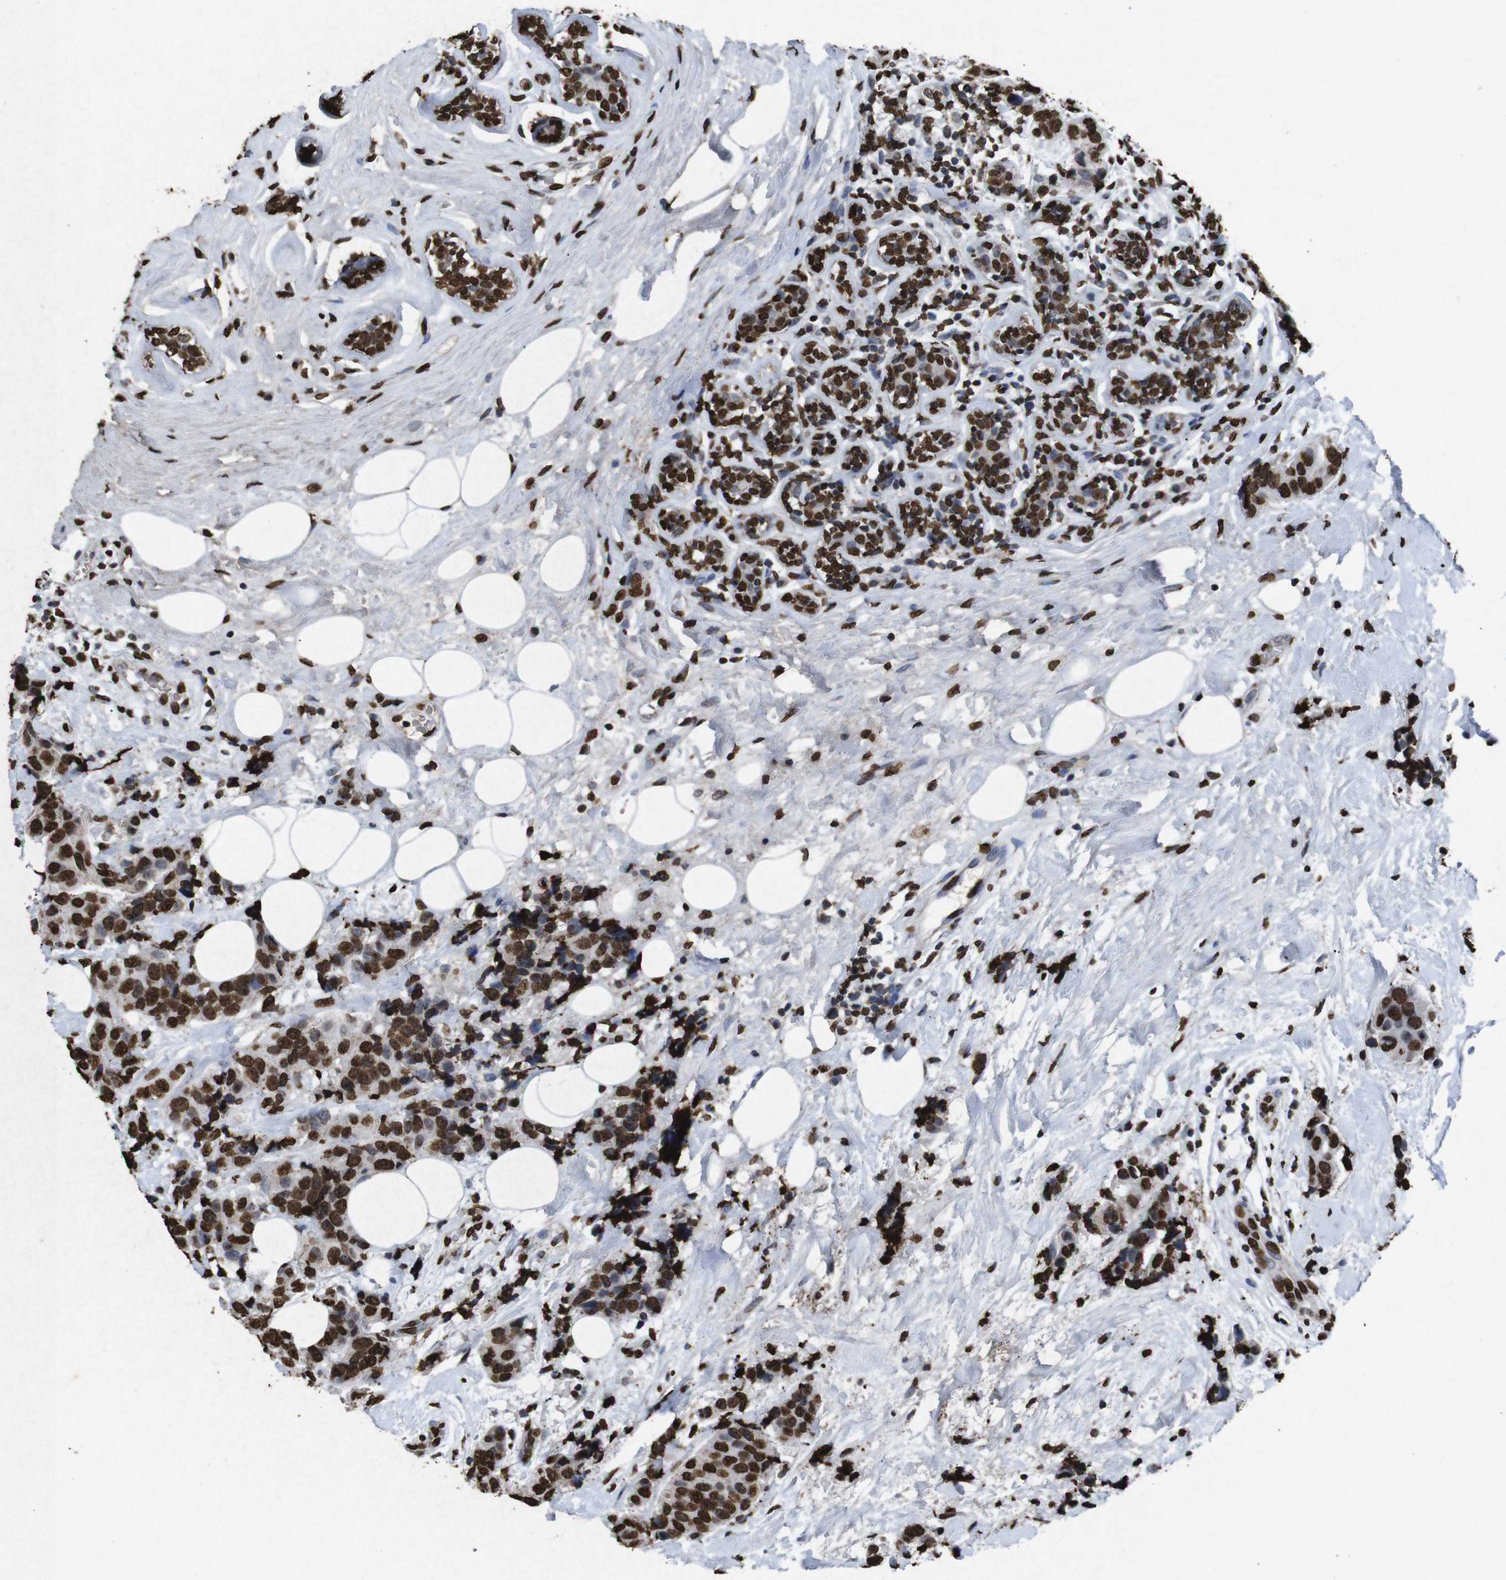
{"staining": {"intensity": "strong", "quantity": ">75%", "location": "nuclear"}, "tissue": "breast cancer", "cell_type": "Tumor cells", "image_type": "cancer", "snomed": [{"axis": "morphology", "description": "Normal tissue, NOS"}, {"axis": "morphology", "description": "Duct carcinoma"}, {"axis": "topography", "description": "Breast"}], "caption": "Immunohistochemistry histopathology image of neoplastic tissue: breast cancer (invasive ductal carcinoma) stained using IHC displays high levels of strong protein expression localized specifically in the nuclear of tumor cells, appearing as a nuclear brown color.", "gene": "MDM2", "patient": {"sex": "female", "age": 39}}